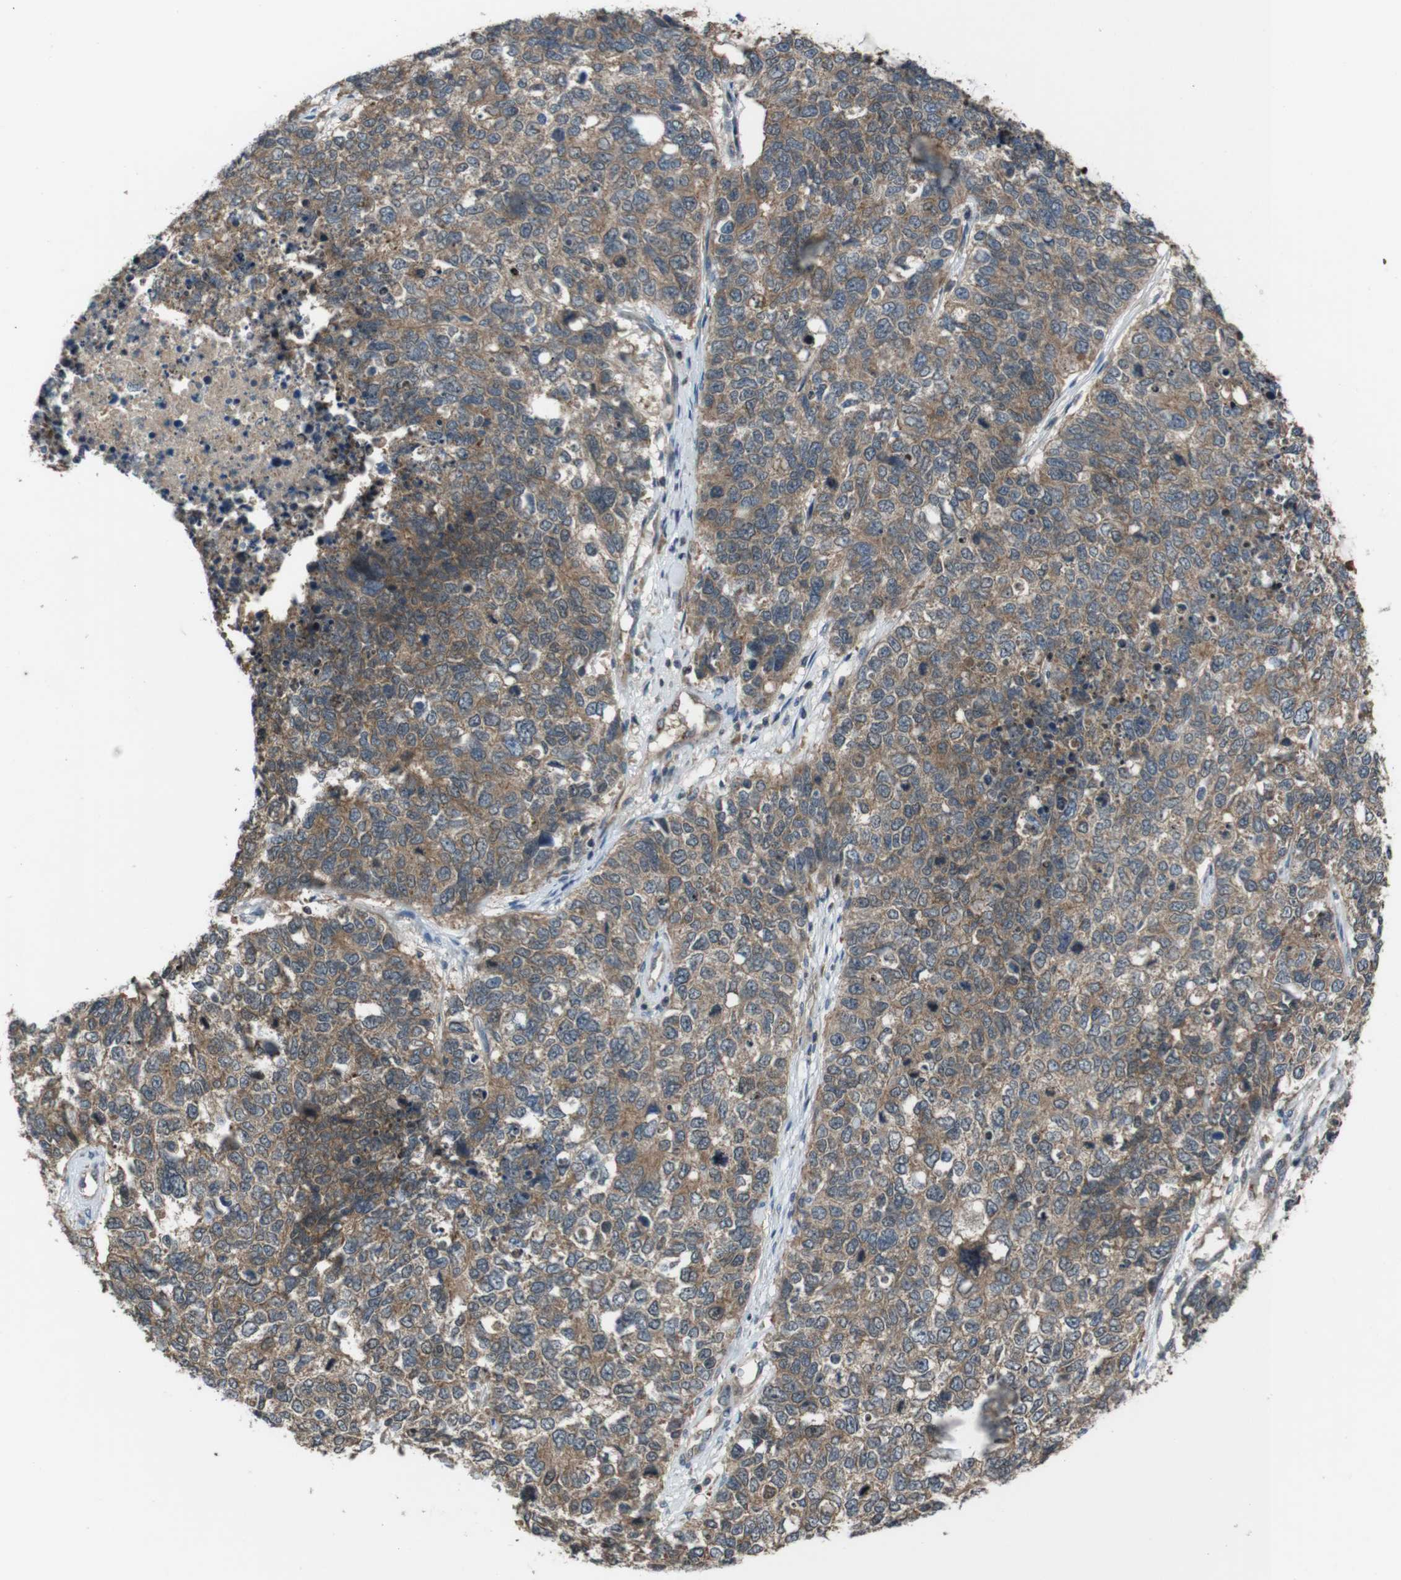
{"staining": {"intensity": "moderate", "quantity": ">75%", "location": "cytoplasmic/membranous"}, "tissue": "cervical cancer", "cell_type": "Tumor cells", "image_type": "cancer", "snomed": [{"axis": "morphology", "description": "Squamous cell carcinoma, NOS"}, {"axis": "topography", "description": "Cervix"}], "caption": "There is medium levels of moderate cytoplasmic/membranous expression in tumor cells of cervical squamous cell carcinoma, as demonstrated by immunohistochemical staining (brown color).", "gene": "SLC22A23", "patient": {"sex": "female", "age": 63}}